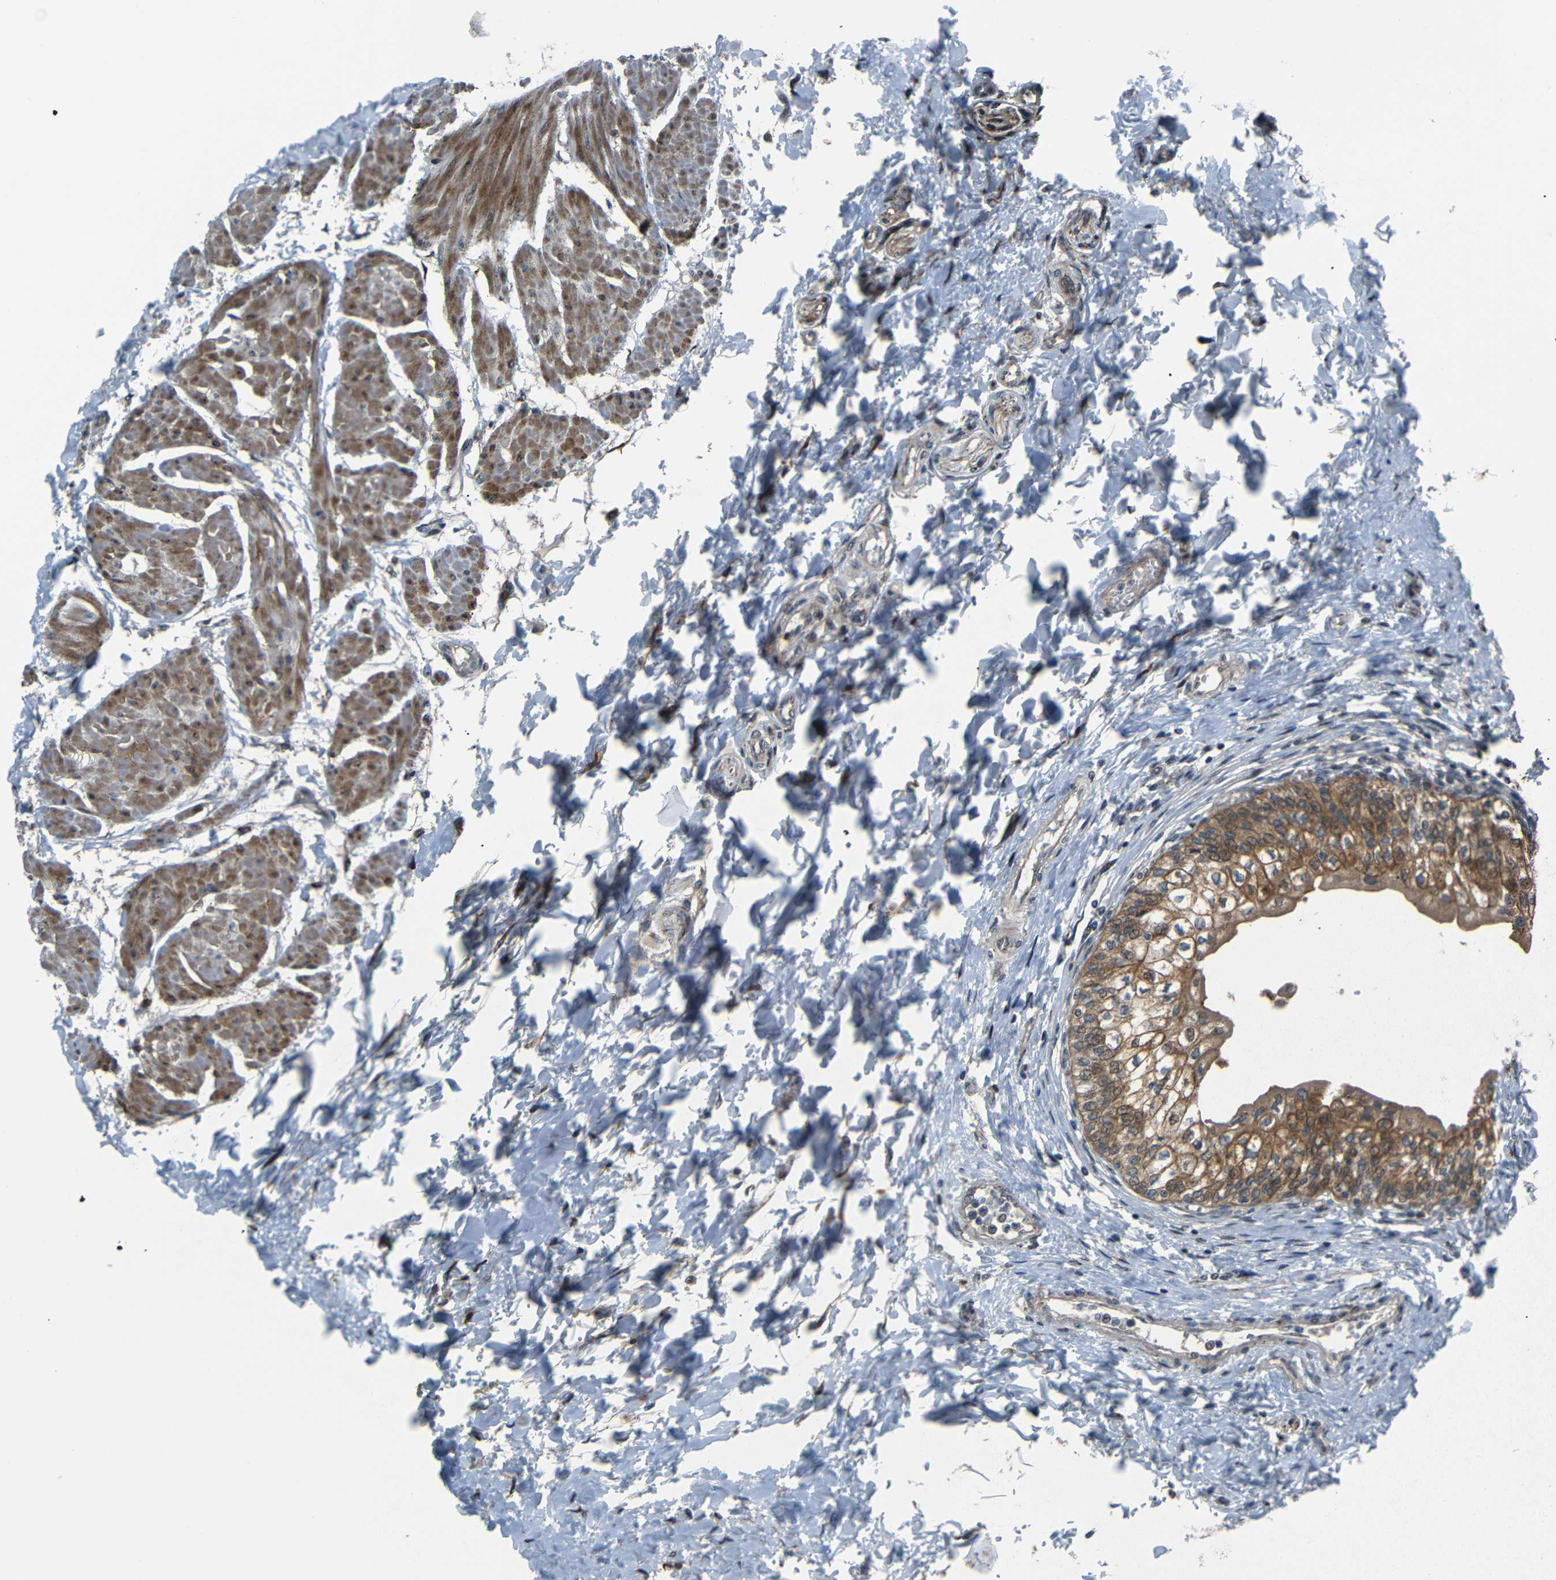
{"staining": {"intensity": "moderate", "quantity": ">75%", "location": "cytoplasmic/membranous"}, "tissue": "urinary bladder", "cell_type": "Urothelial cells", "image_type": "normal", "snomed": [{"axis": "morphology", "description": "Normal tissue, NOS"}, {"axis": "topography", "description": "Urinary bladder"}], "caption": "An IHC image of benign tissue is shown. Protein staining in brown labels moderate cytoplasmic/membranous positivity in urinary bladder within urothelial cells.", "gene": "AKAP9", "patient": {"sex": "male", "age": 55}}